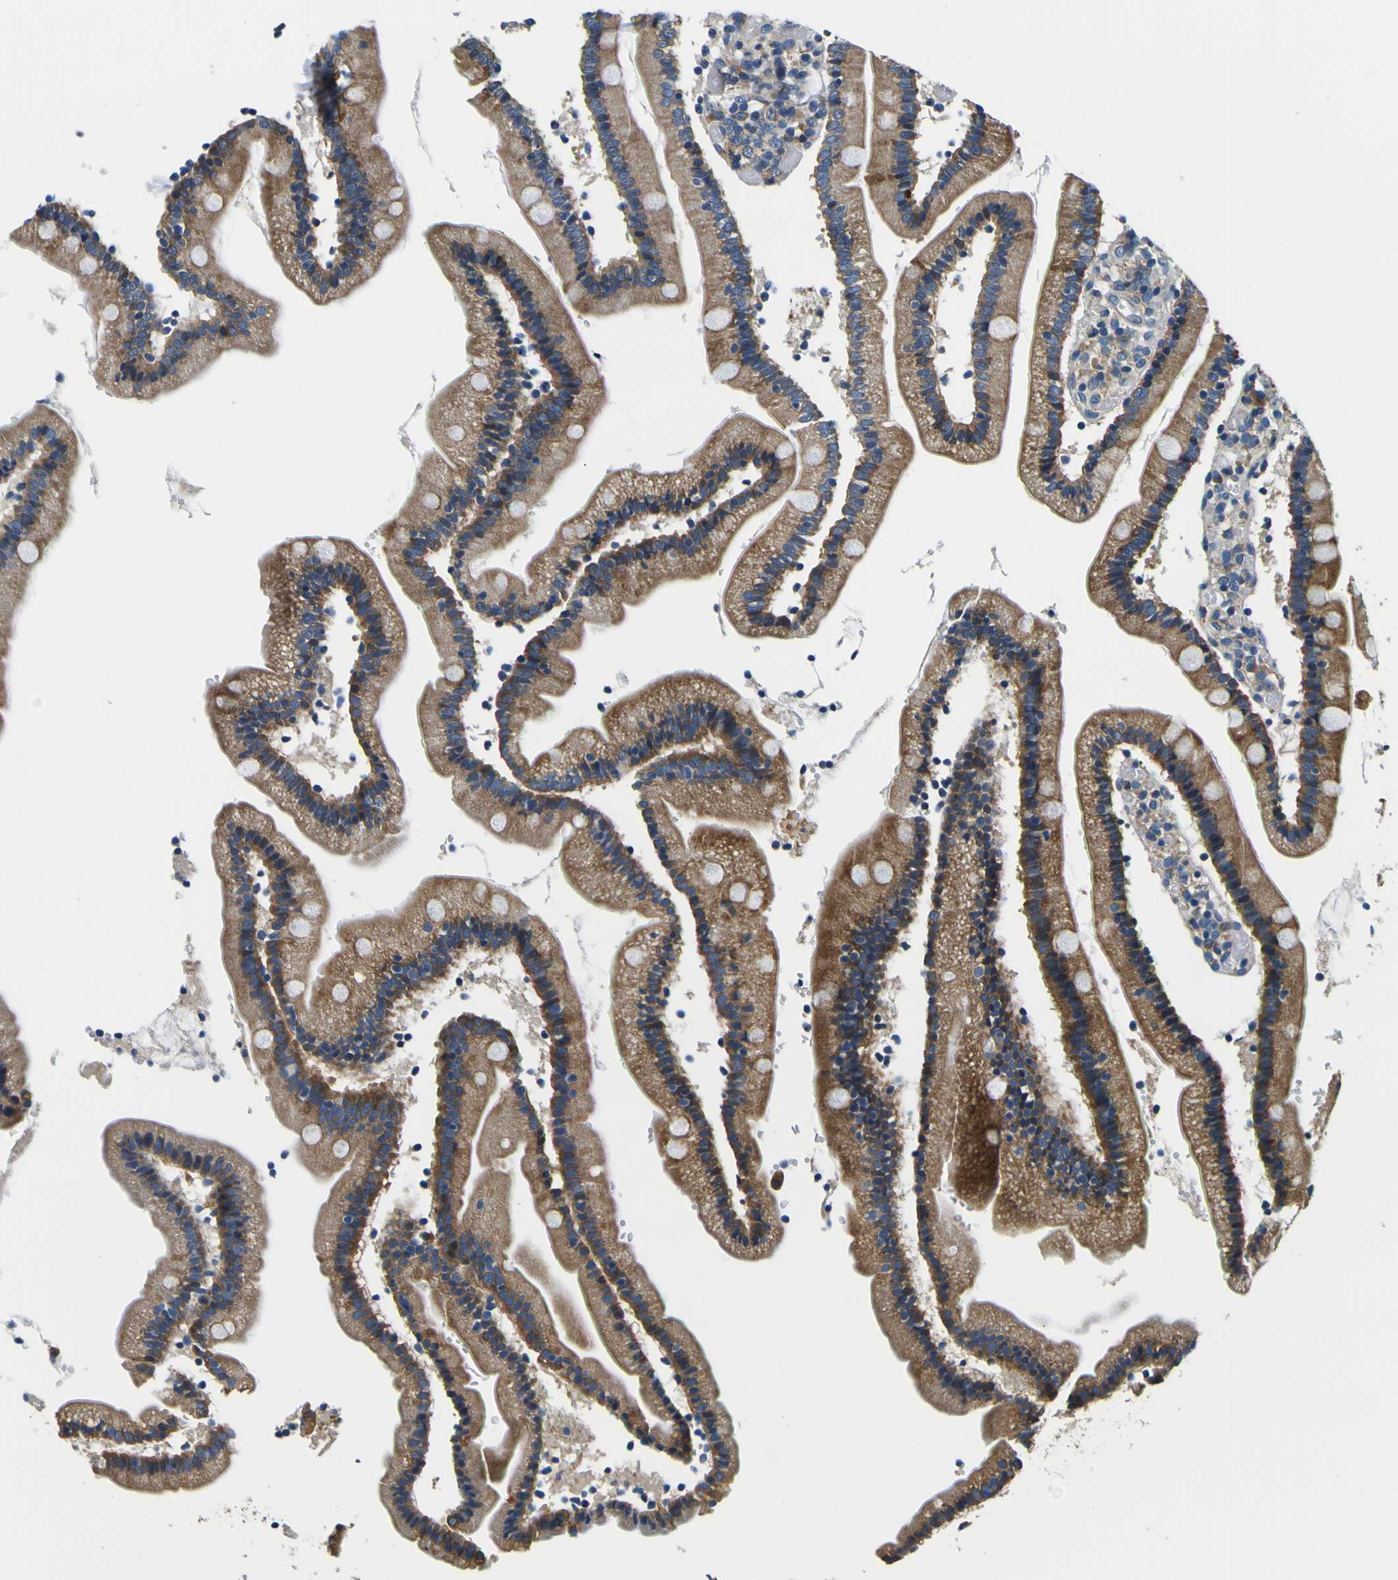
{"staining": {"intensity": "moderate", "quantity": ">75%", "location": "cytoplasmic/membranous"}, "tissue": "duodenum", "cell_type": "Glandular cells", "image_type": "normal", "snomed": [{"axis": "morphology", "description": "Normal tissue, NOS"}, {"axis": "topography", "description": "Duodenum"}], "caption": "Protein staining by immunohistochemistry shows moderate cytoplasmic/membranous staining in approximately >75% of glandular cells in normal duodenum.", "gene": "CLSTN1", "patient": {"sex": "male", "age": 66}}